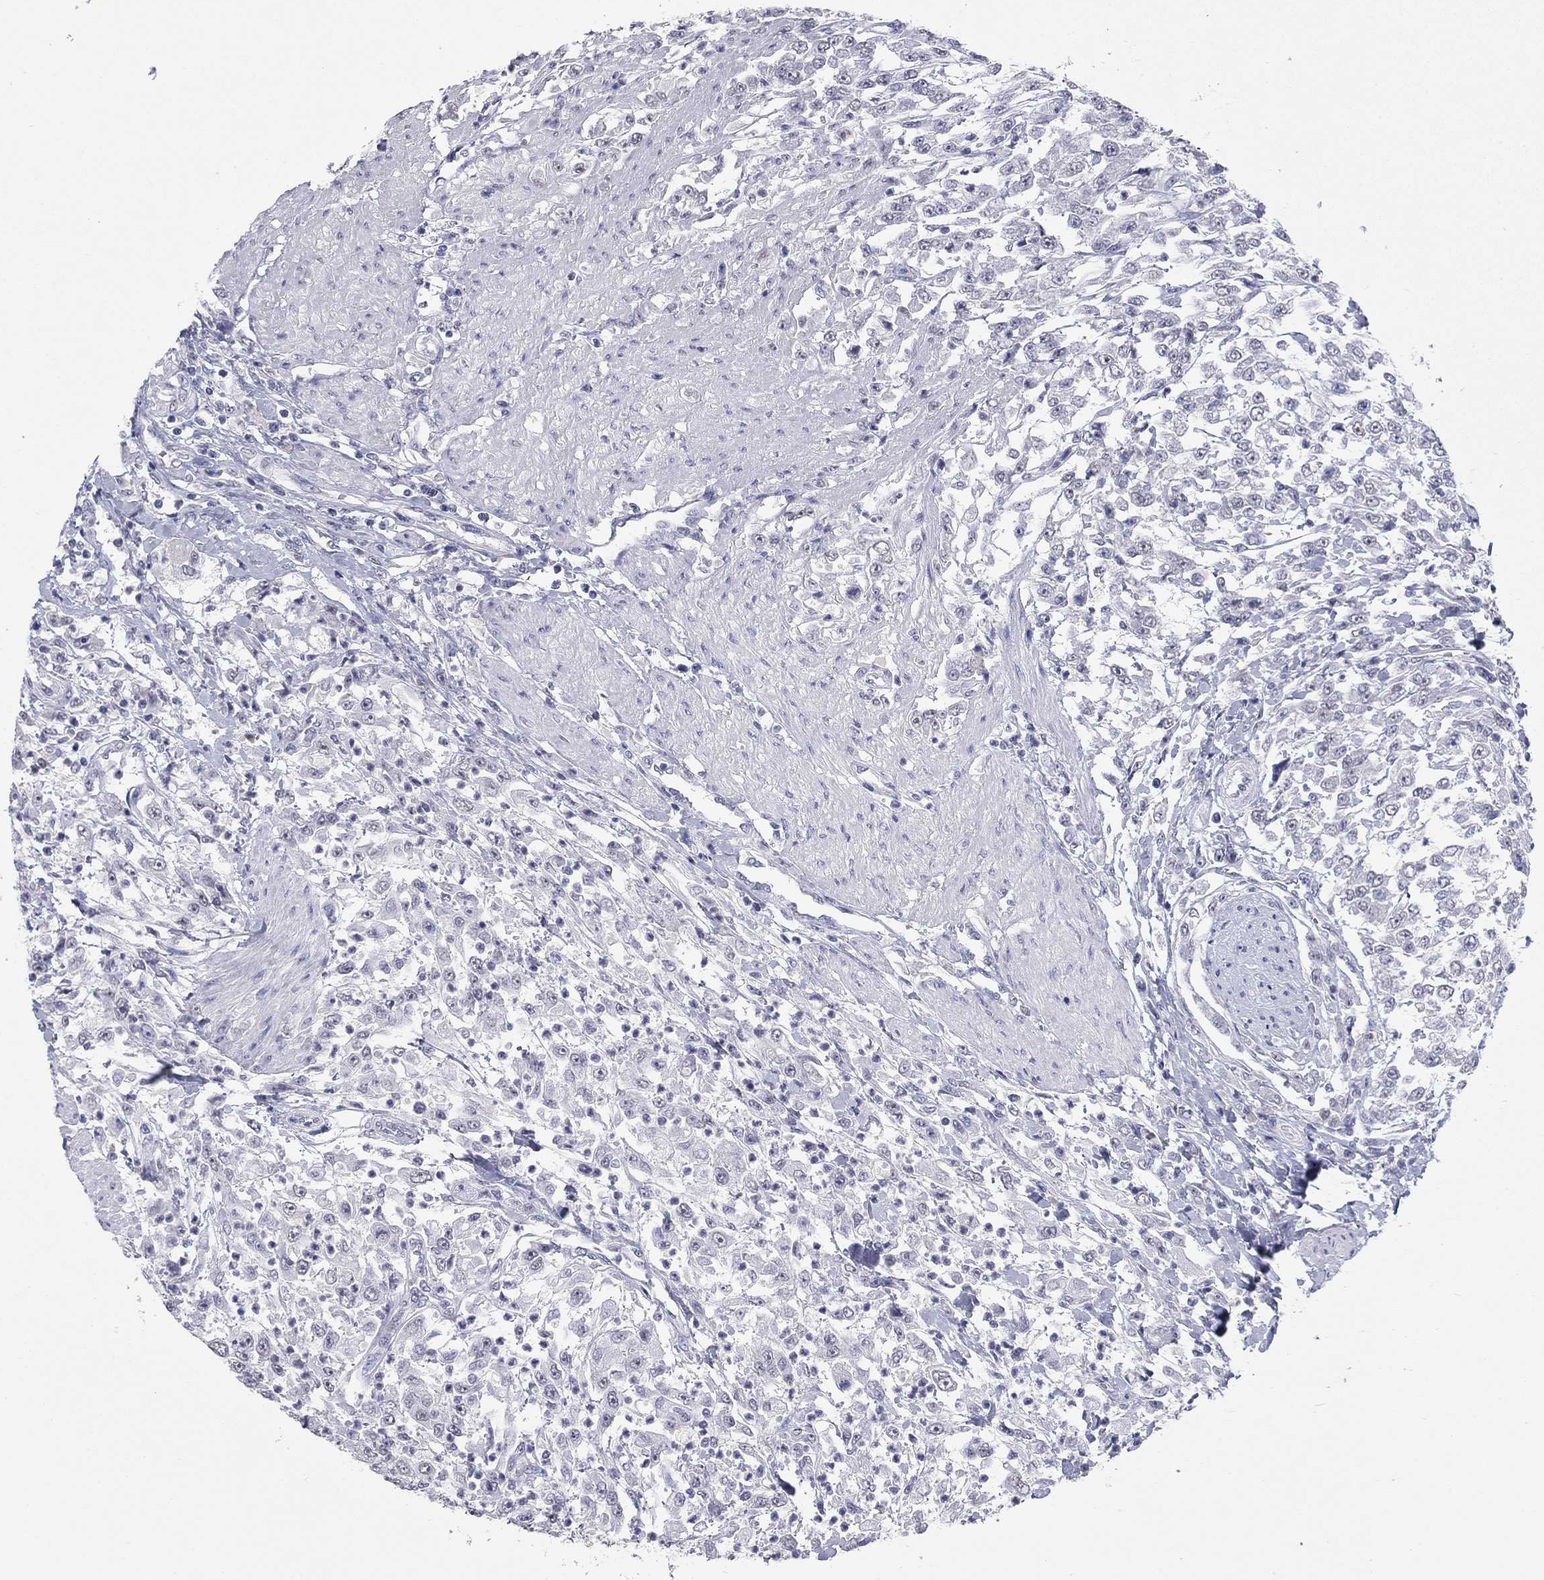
{"staining": {"intensity": "negative", "quantity": "none", "location": "none"}, "tissue": "urothelial cancer", "cell_type": "Tumor cells", "image_type": "cancer", "snomed": [{"axis": "morphology", "description": "Urothelial carcinoma, High grade"}, {"axis": "topography", "description": "Urinary bladder"}], "caption": "Immunohistochemistry histopathology image of neoplastic tissue: urothelial cancer stained with DAB (3,3'-diaminobenzidine) exhibits no significant protein staining in tumor cells.", "gene": "KRT75", "patient": {"sex": "male", "age": 46}}